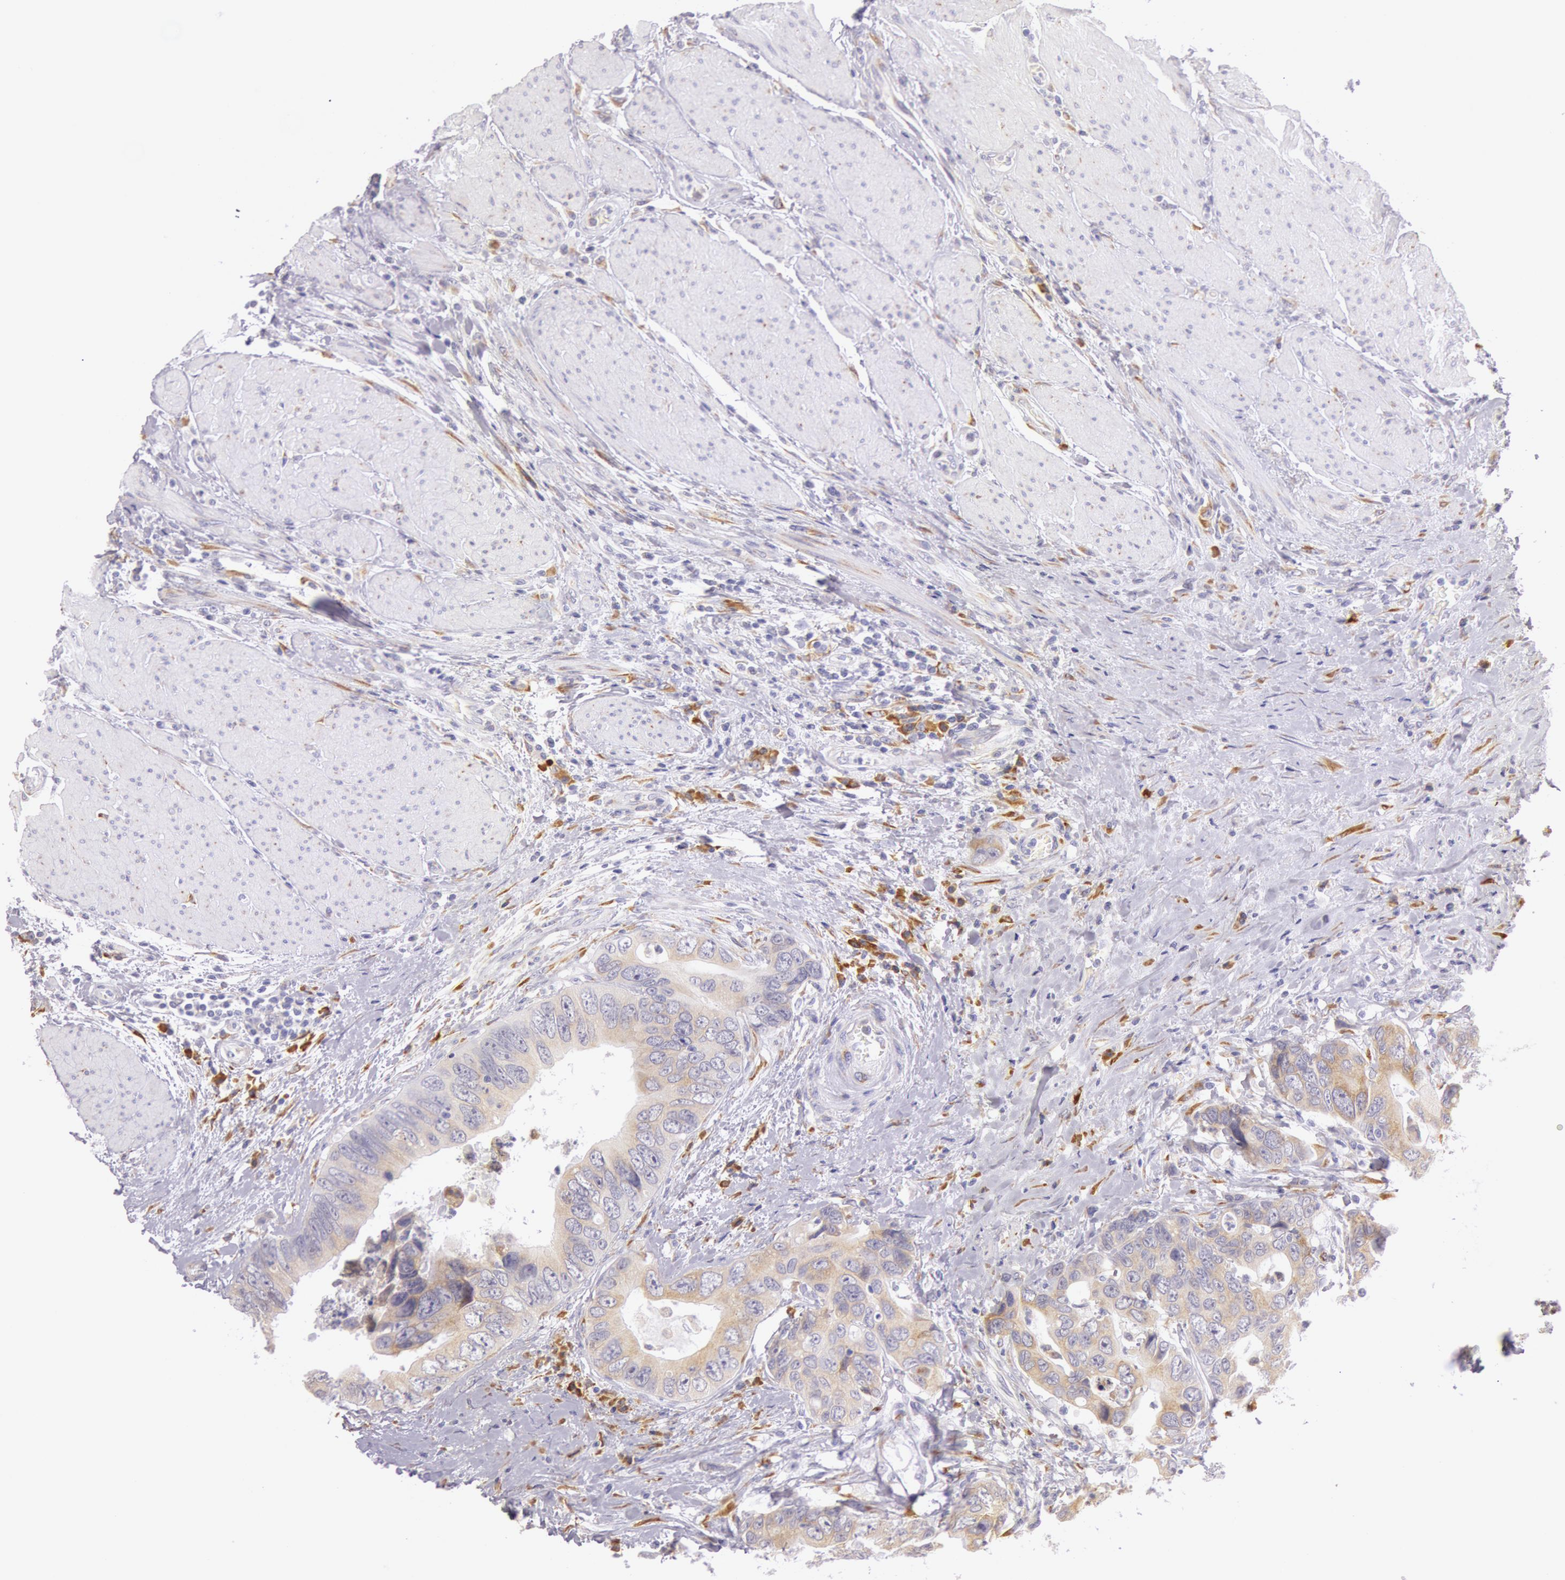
{"staining": {"intensity": "weak", "quantity": "25%-75%", "location": "cytoplasmic/membranous"}, "tissue": "colorectal cancer", "cell_type": "Tumor cells", "image_type": "cancer", "snomed": [{"axis": "morphology", "description": "Adenocarcinoma, NOS"}, {"axis": "topography", "description": "Rectum"}], "caption": "Protein expression analysis of colorectal adenocarcinoma exhibits weak cytoplasmic/membranous positivity in approximately 25%-75% of tumor cells. The staining was performed using DAB (3,3'-diaminobenzidine), with brown indicating positive protein expression. Nuclei are stained blue with hematoxylin.", "gene": "CIDEB", "patient": {"sex": "female", "age": 67}}